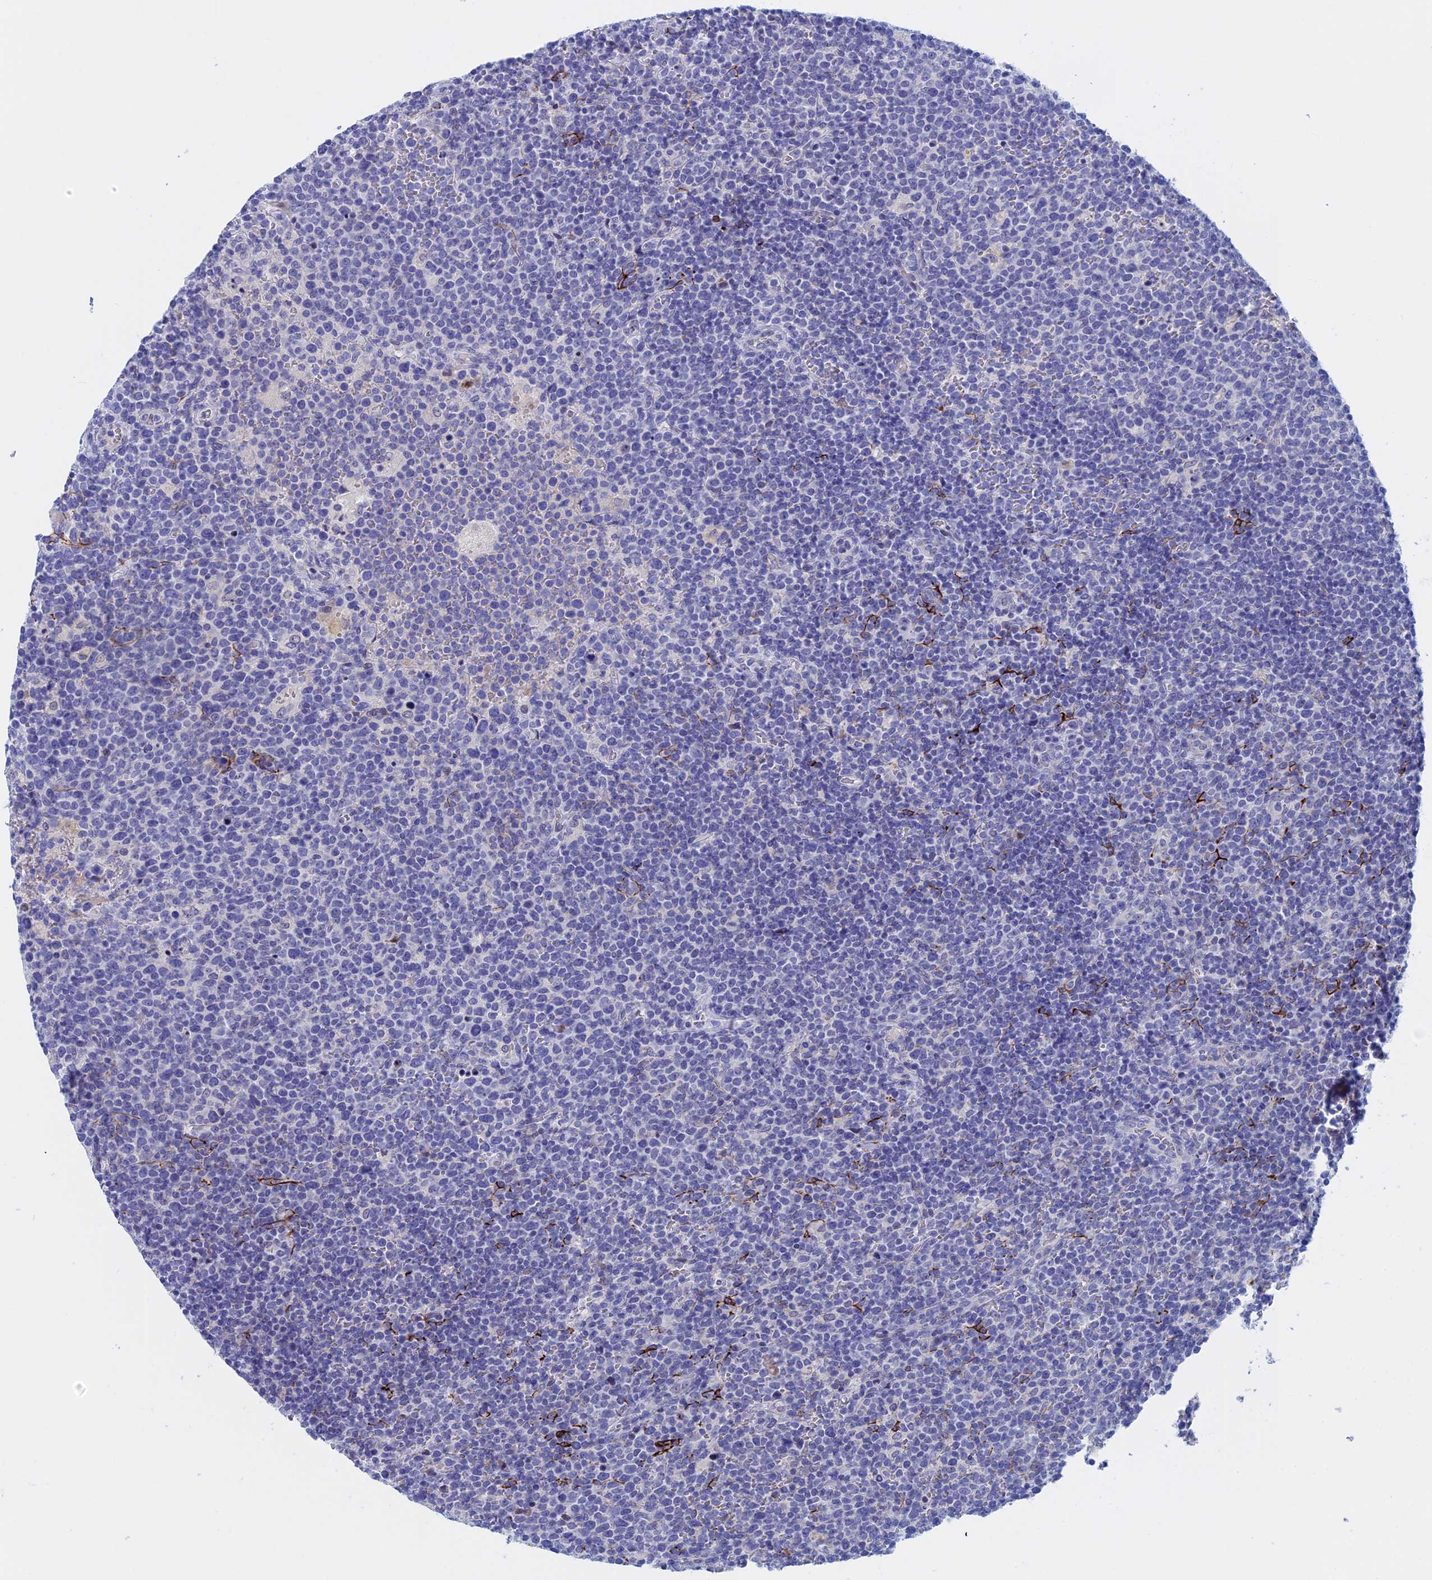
{"staining": {"intensity": "negative", "quantity": "none", "location": "none"}, "tissue": "lymphoma", "cell_type": "Tumor cells", "image_type": "cancer", "snomed": [{"axis": "morphology", "description": "Malignant lymphoma, non-Hodgkin's type, High grade"}, {"axis": "topography", "description": "Lymph node"}], "caption": "Immunohistochemical staining of lymphoma shows no significant staining in tumor cells.", "gene": "WDR83", "patient": {"sex": "male", "age": 61}}